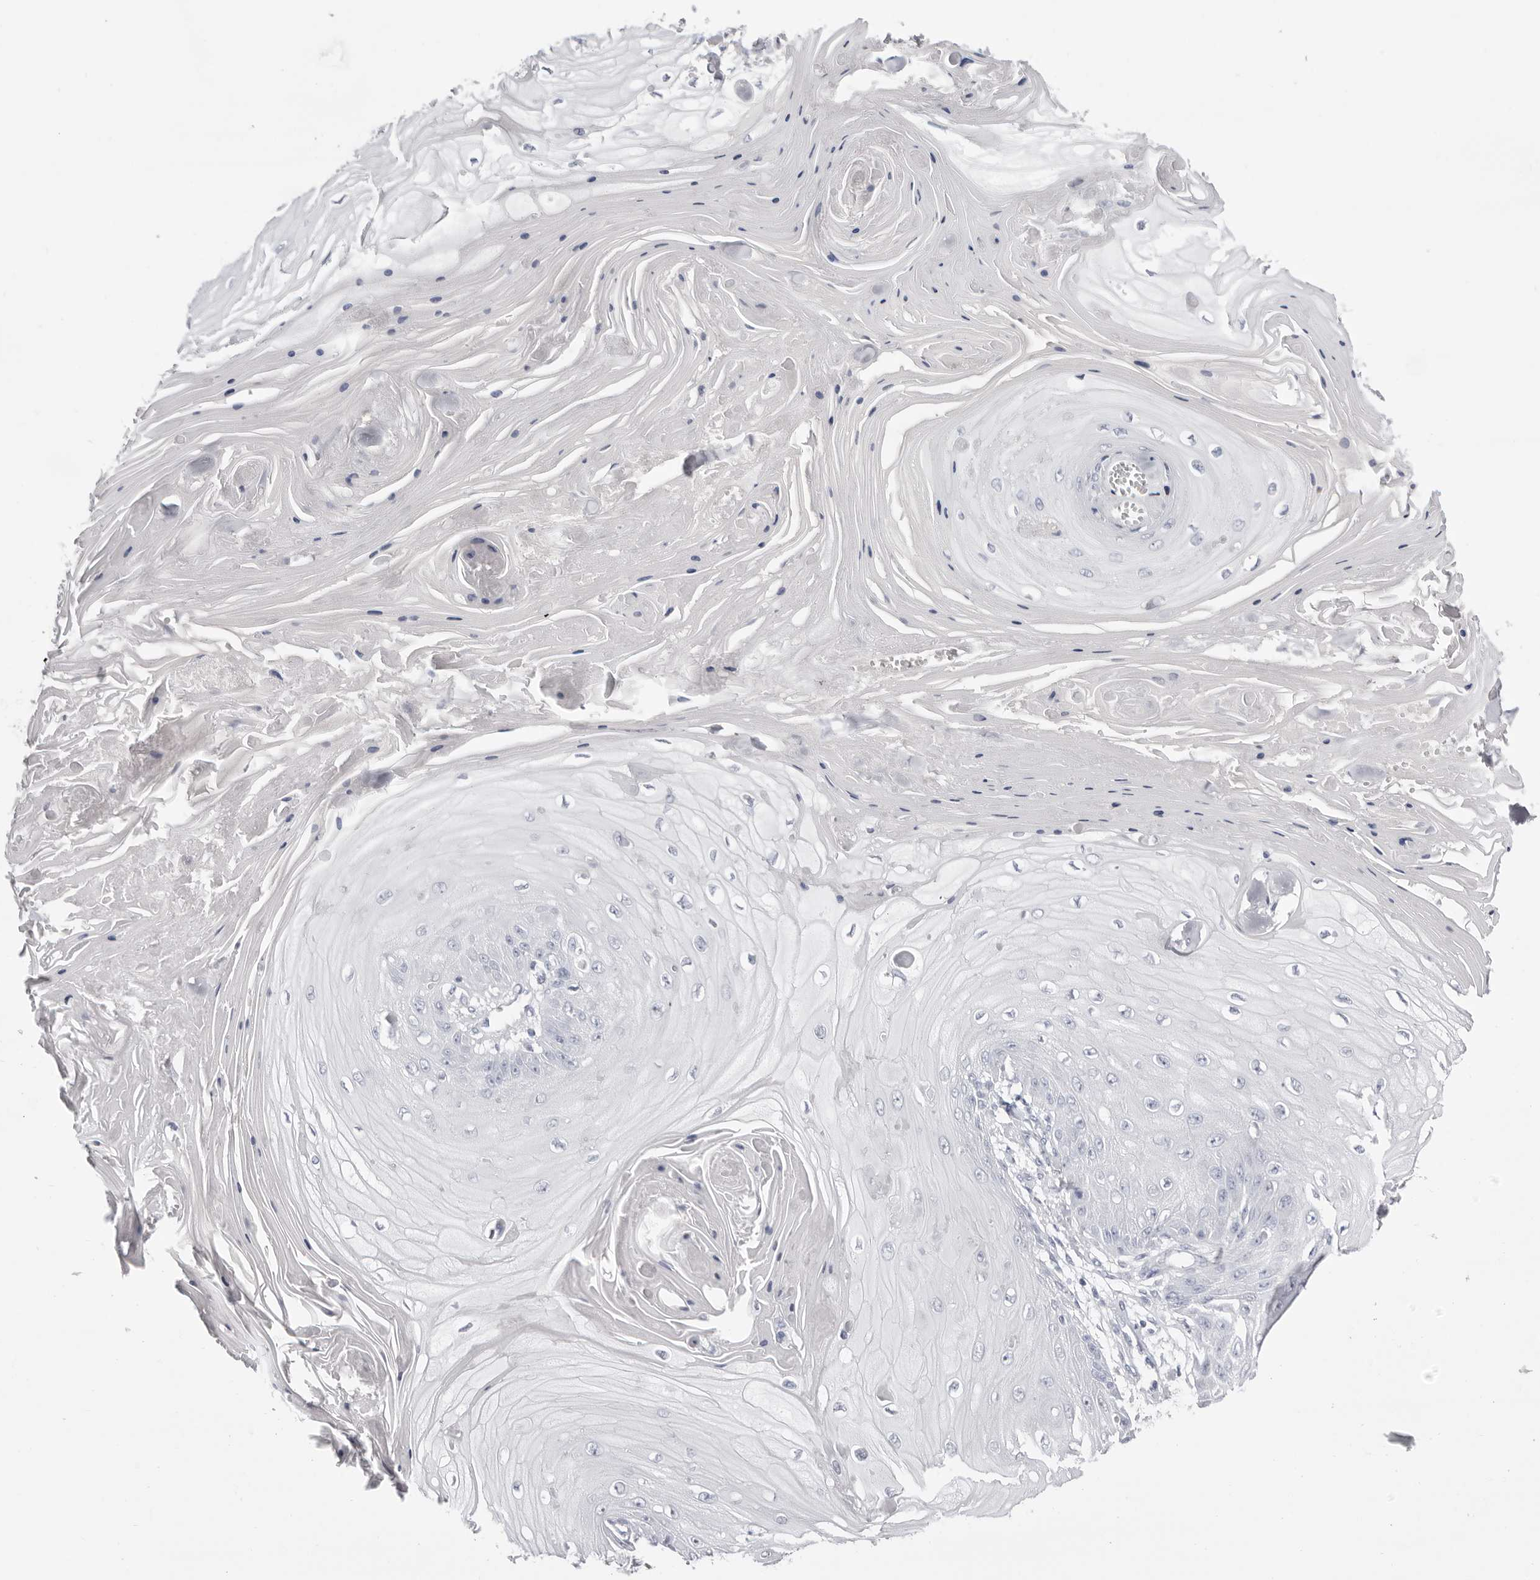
{"staining": {"intensity": "negative", "quantity": "none", "location": "none"}, "tissue": "skin cancer", "cell_type": "Tumor cells", "image_type": "cancer", "snomed": [{"axis": "morphology", "description": "Squamous cell carcinoma, NOS"}, {"axis": "topography", "description": "Skin"}], "caption": "Immunohistochemical staining of skin squamous cell carcinoma reveals no significant positivity in tumor cells.", "gene": "LPO", "patient": {"sex": "male", "age": 74}}